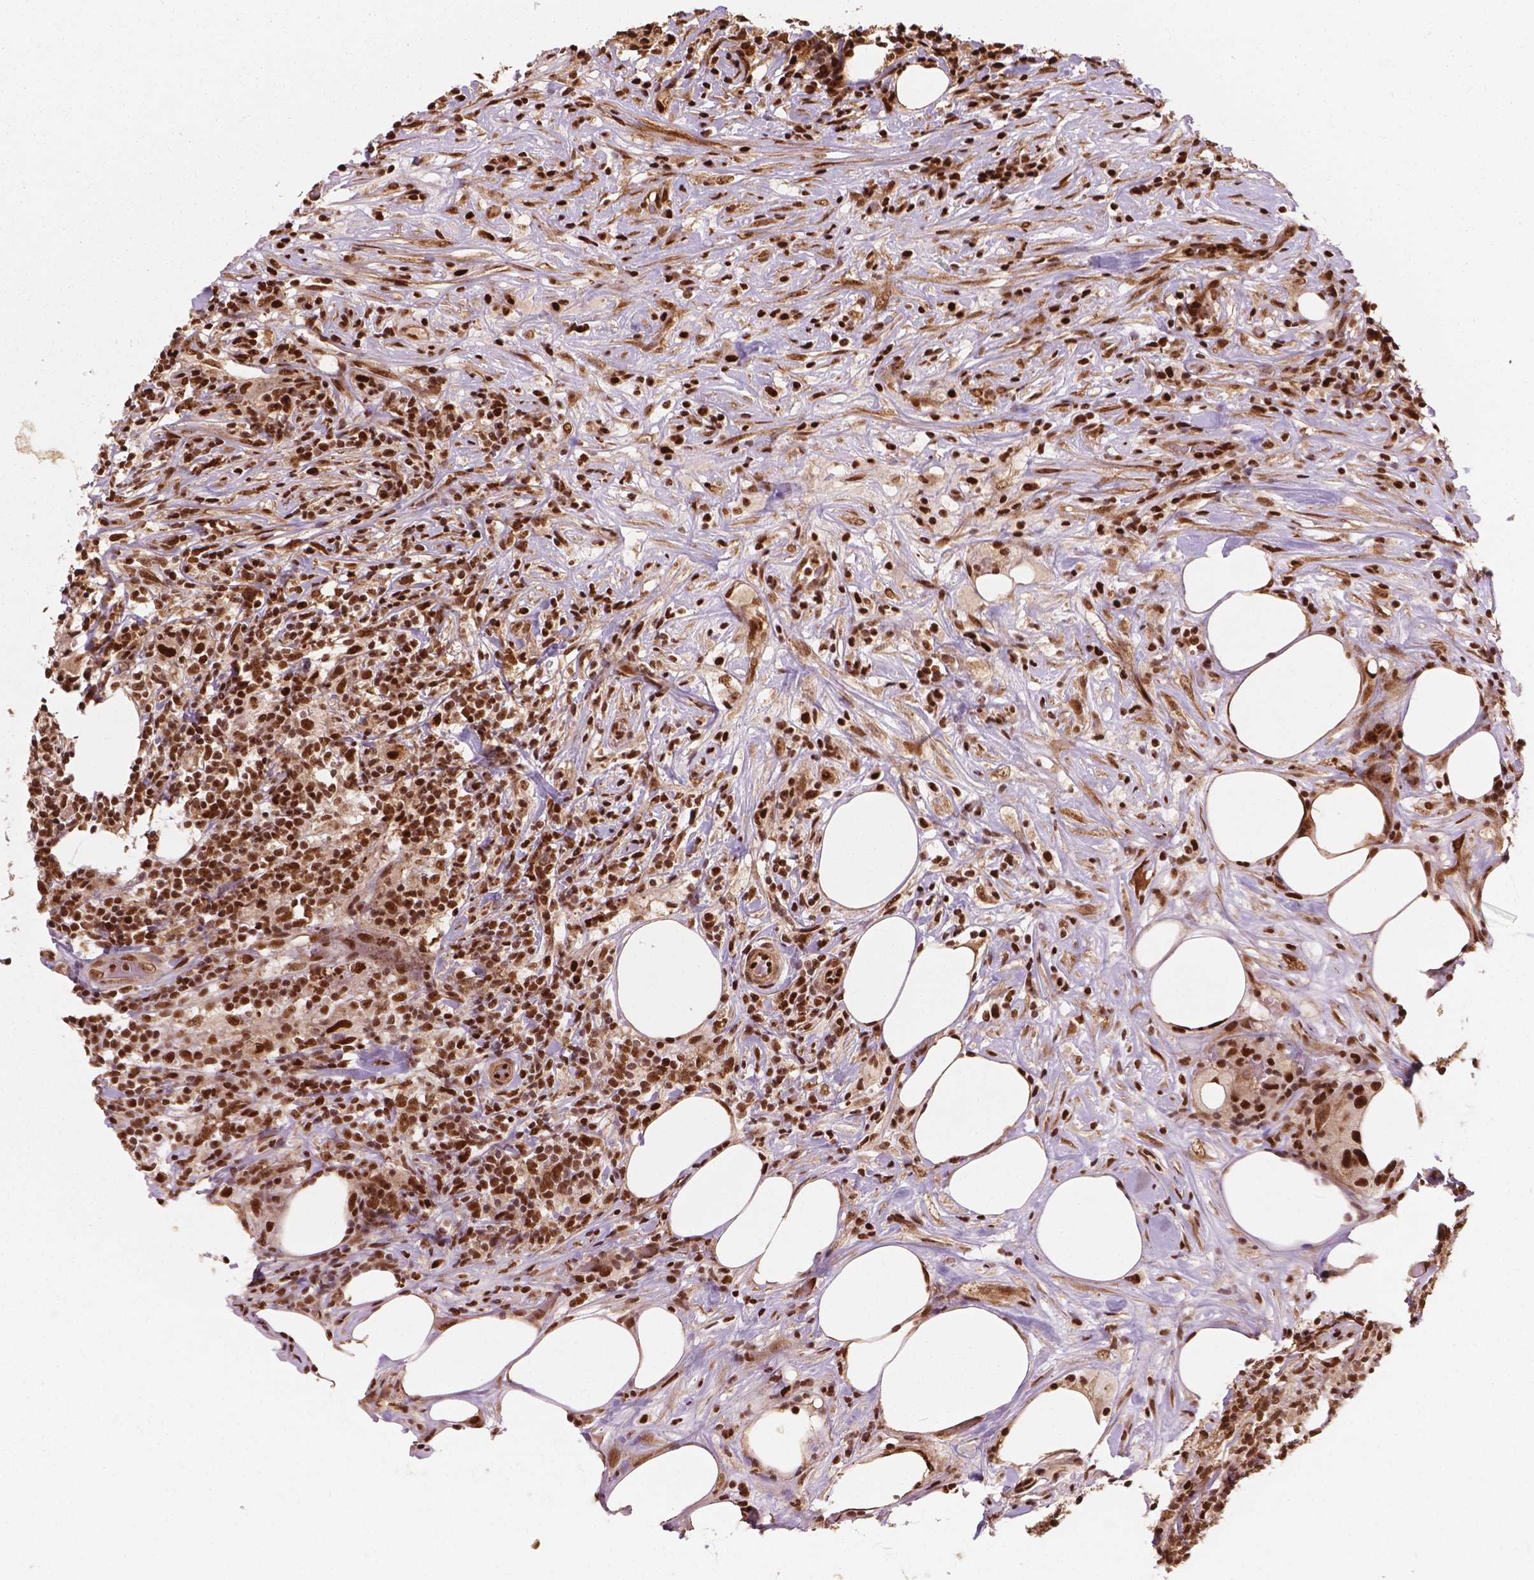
{"staining": {"intensity": "moderate", "quantity": ">75%", "location": "nuclear"}, "tissue": "lymphoma", "cell_type": "Tumor cells", "image_type": "cancer", "snomed": [{"axis": "morphology", "description": "Malignant lymphoma, non-Hodgkin's type, High grade"}, {"axis": "topography", "description": "Lymph node"}], "caption": "Immunohistochemical staining of human lymphoma displays medium levels of moderate nuclear positivity in about >75% of tumor cells.", "gene": "ANP32B", "patient": {"sex": "female", "age": 84}}